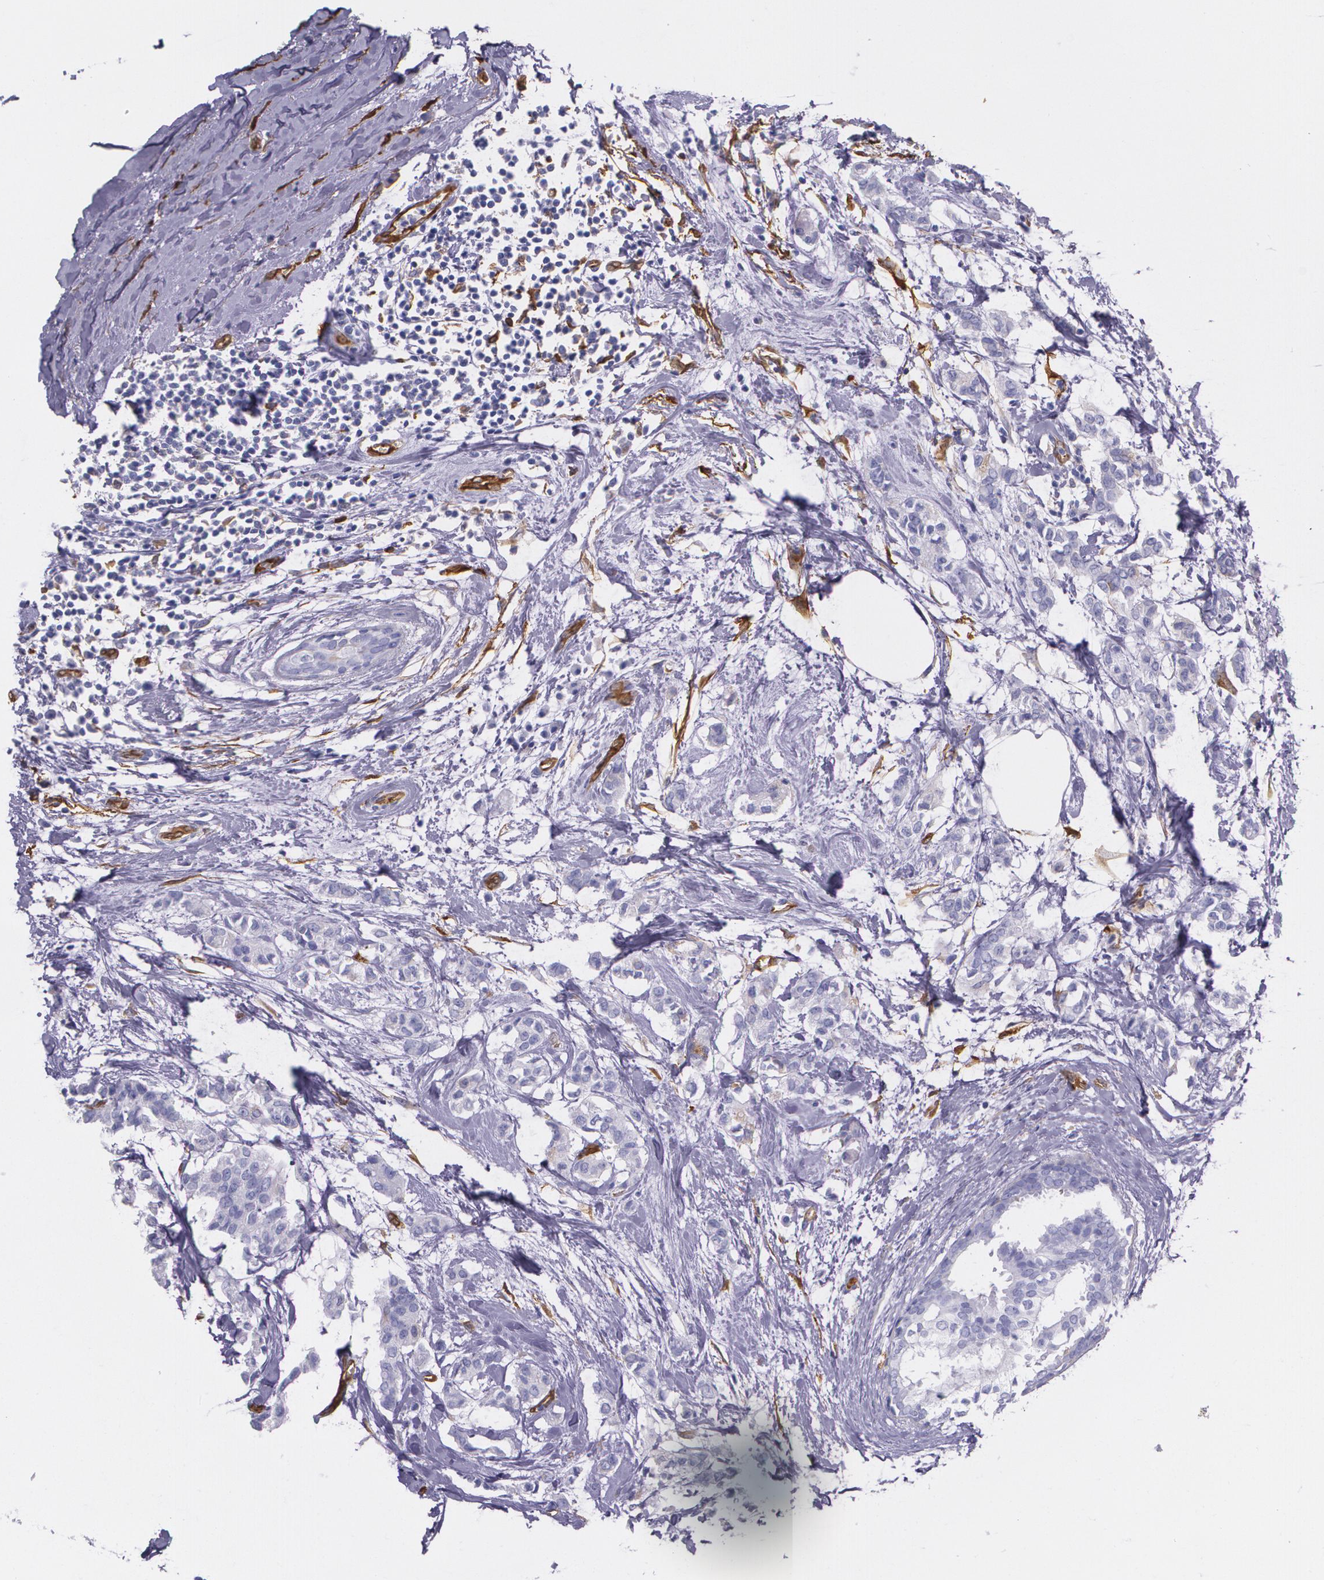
{"staining": {"intensity": "negative", "quantity": "none", "location": "none"}, "tissue": "breast cancer", "cell_type": "Tumor cells", "image_type": "cancer", "snomed": [{"axis": "morphology", "description": "Duct carcinoma"}, {"axis": "topography", "description": "Breast"}], "caption": "This is an immunohistochemistry (IHC) photomicrograph of human breast cancer (infiltrating ductal carcinoma). There is no expression in tumor cells.", "gene": "MMP2", "patient": {"sex": "female", "age": 84}}